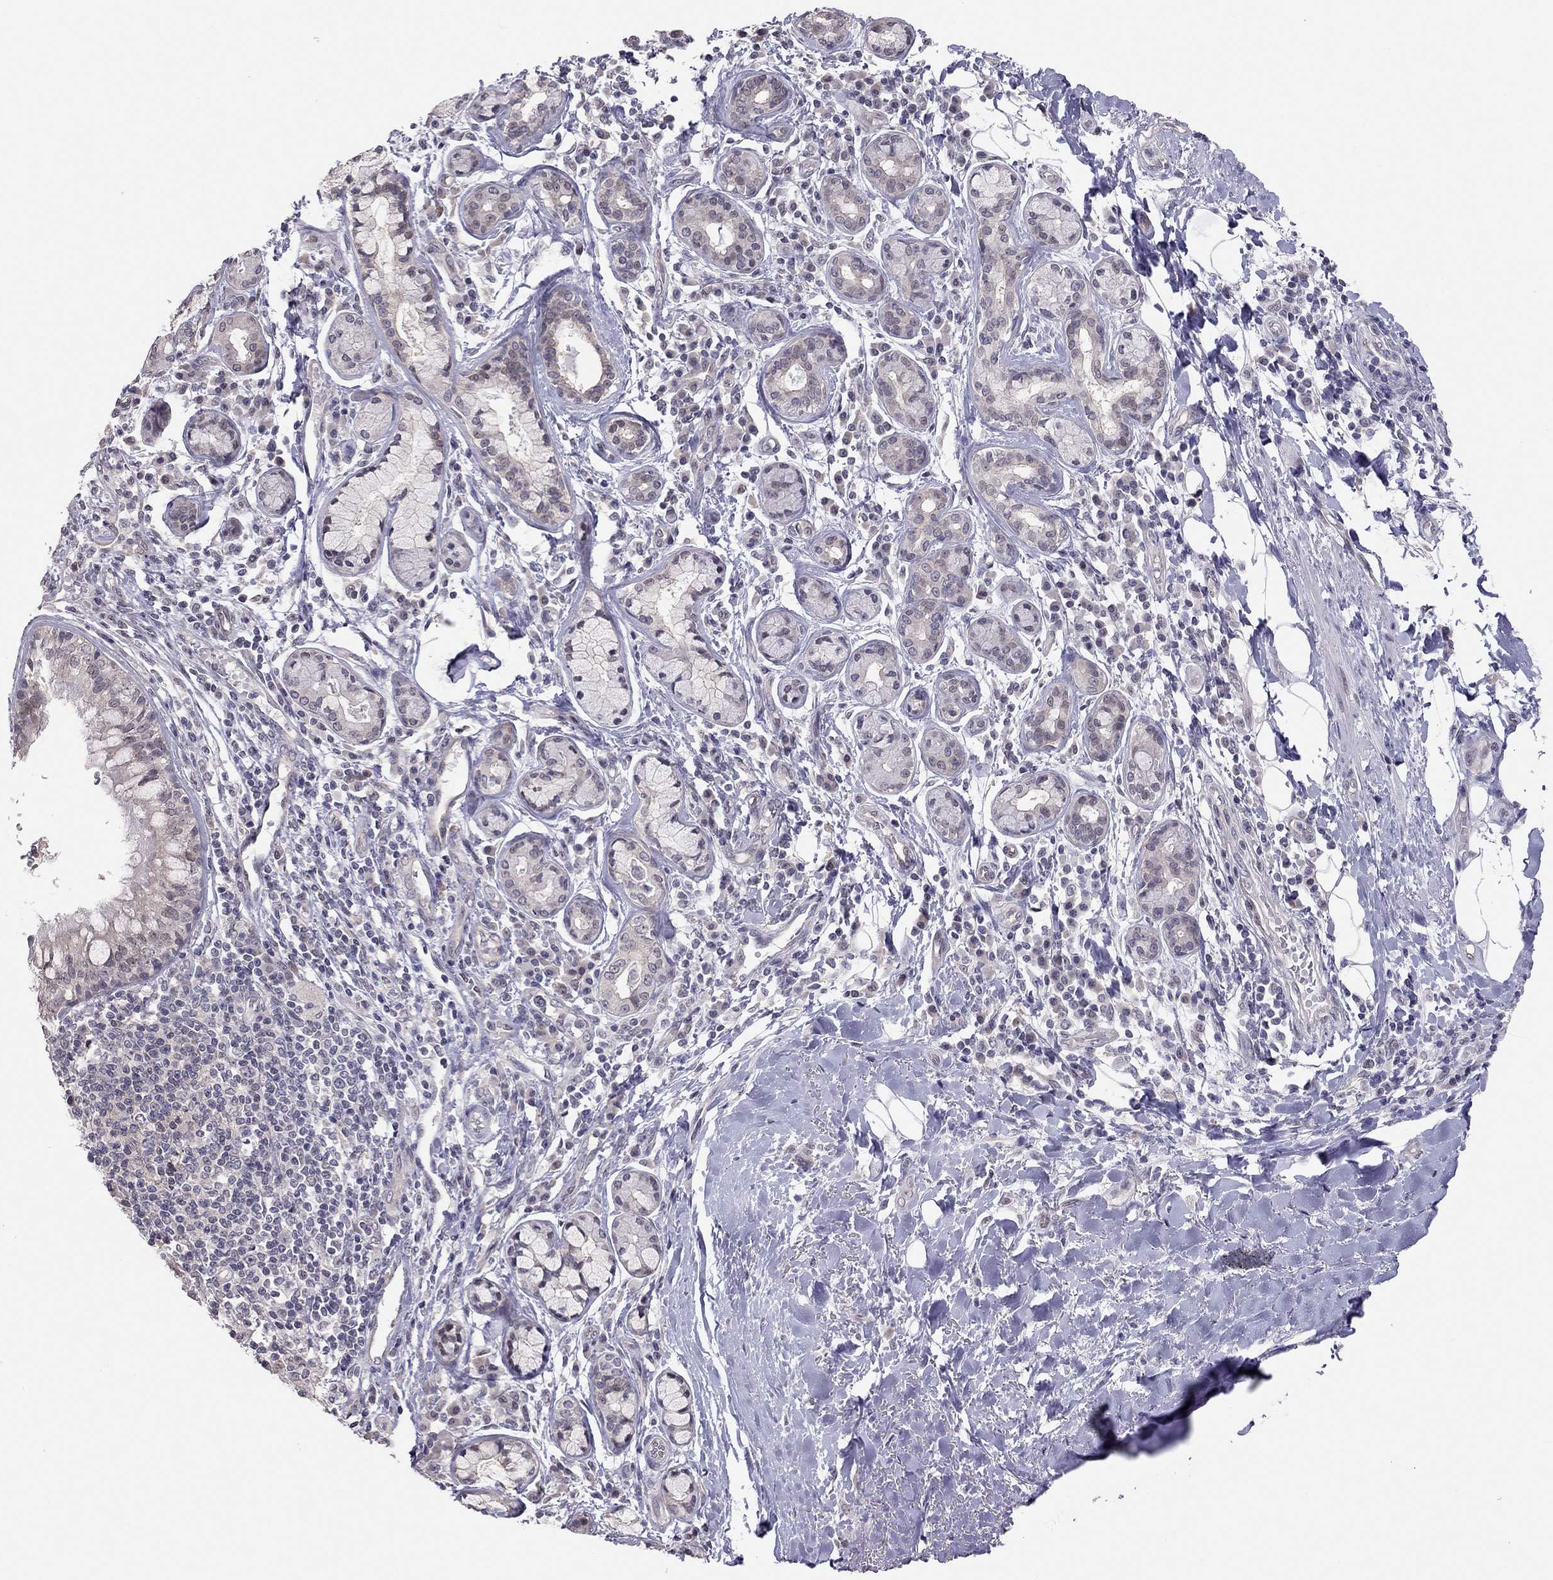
{"staining": {"intensity": "weak", "quantity": "<25%", "location": "cytoplasmic/membranous"}, "tissue": "bronchus", "cell_type": "Respiratory epithelial cells", "image_type": "normal", "snomed": [{"axis": "morphology", "description": "Normal tissue, NOS"}, {"axis": "morphology", "description": "Squamous cell carcinoma, NOS"}, {"axis": "topography", "description": "Bronchus"}, {"axis": "topography", "description": "Lung"}], "caption": "There is no significant positivity in respiratory epithelial cells of bronchus.", "gene": "HSF2BP", "patient": {"sex": "male", "age": 69}}